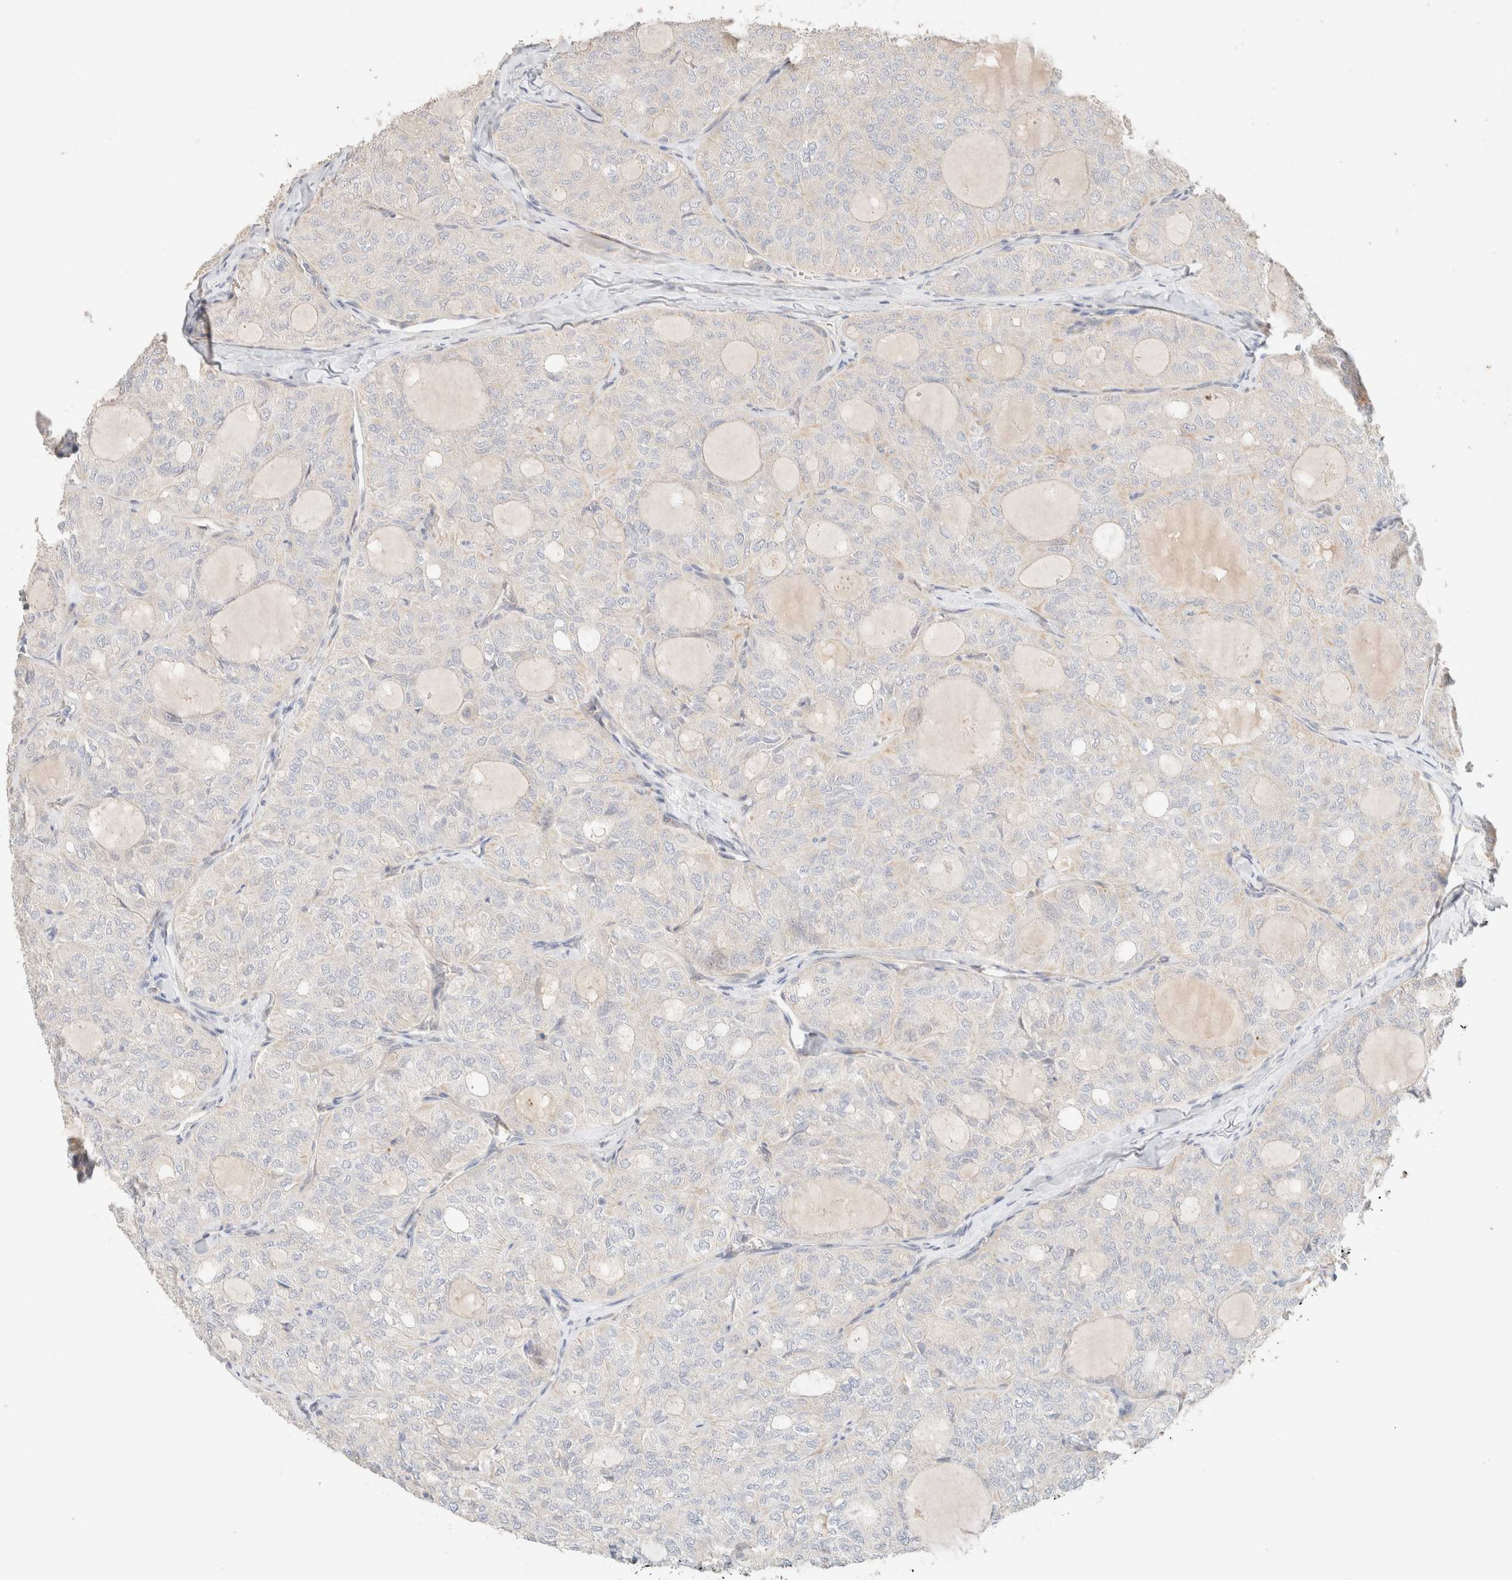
{"staining": {"intensity": "weak", "quantity": "<25%", "location": "cytoplasmic/membranous"}, "tissue": "thyroid cancer", "cell_type": "Tumor cells", "image_type": "cancer", "snomed": [{"axis": "morphology", "description": "Follicular adenoma carcinoma, NOS"}, {"axis": "topography", "description": "Thyroid gland"}], "caption": "This is a histopathology image of immunohistochemistry staining of follicular adenoma carcinoma (thyroid), which shows no staining in tumor cells. (DAB (3,3'-diaminobenzidine) IHC, high magnification).", "gene": "CSNK1E", "patient": {"sex": "male", "age": 75}}